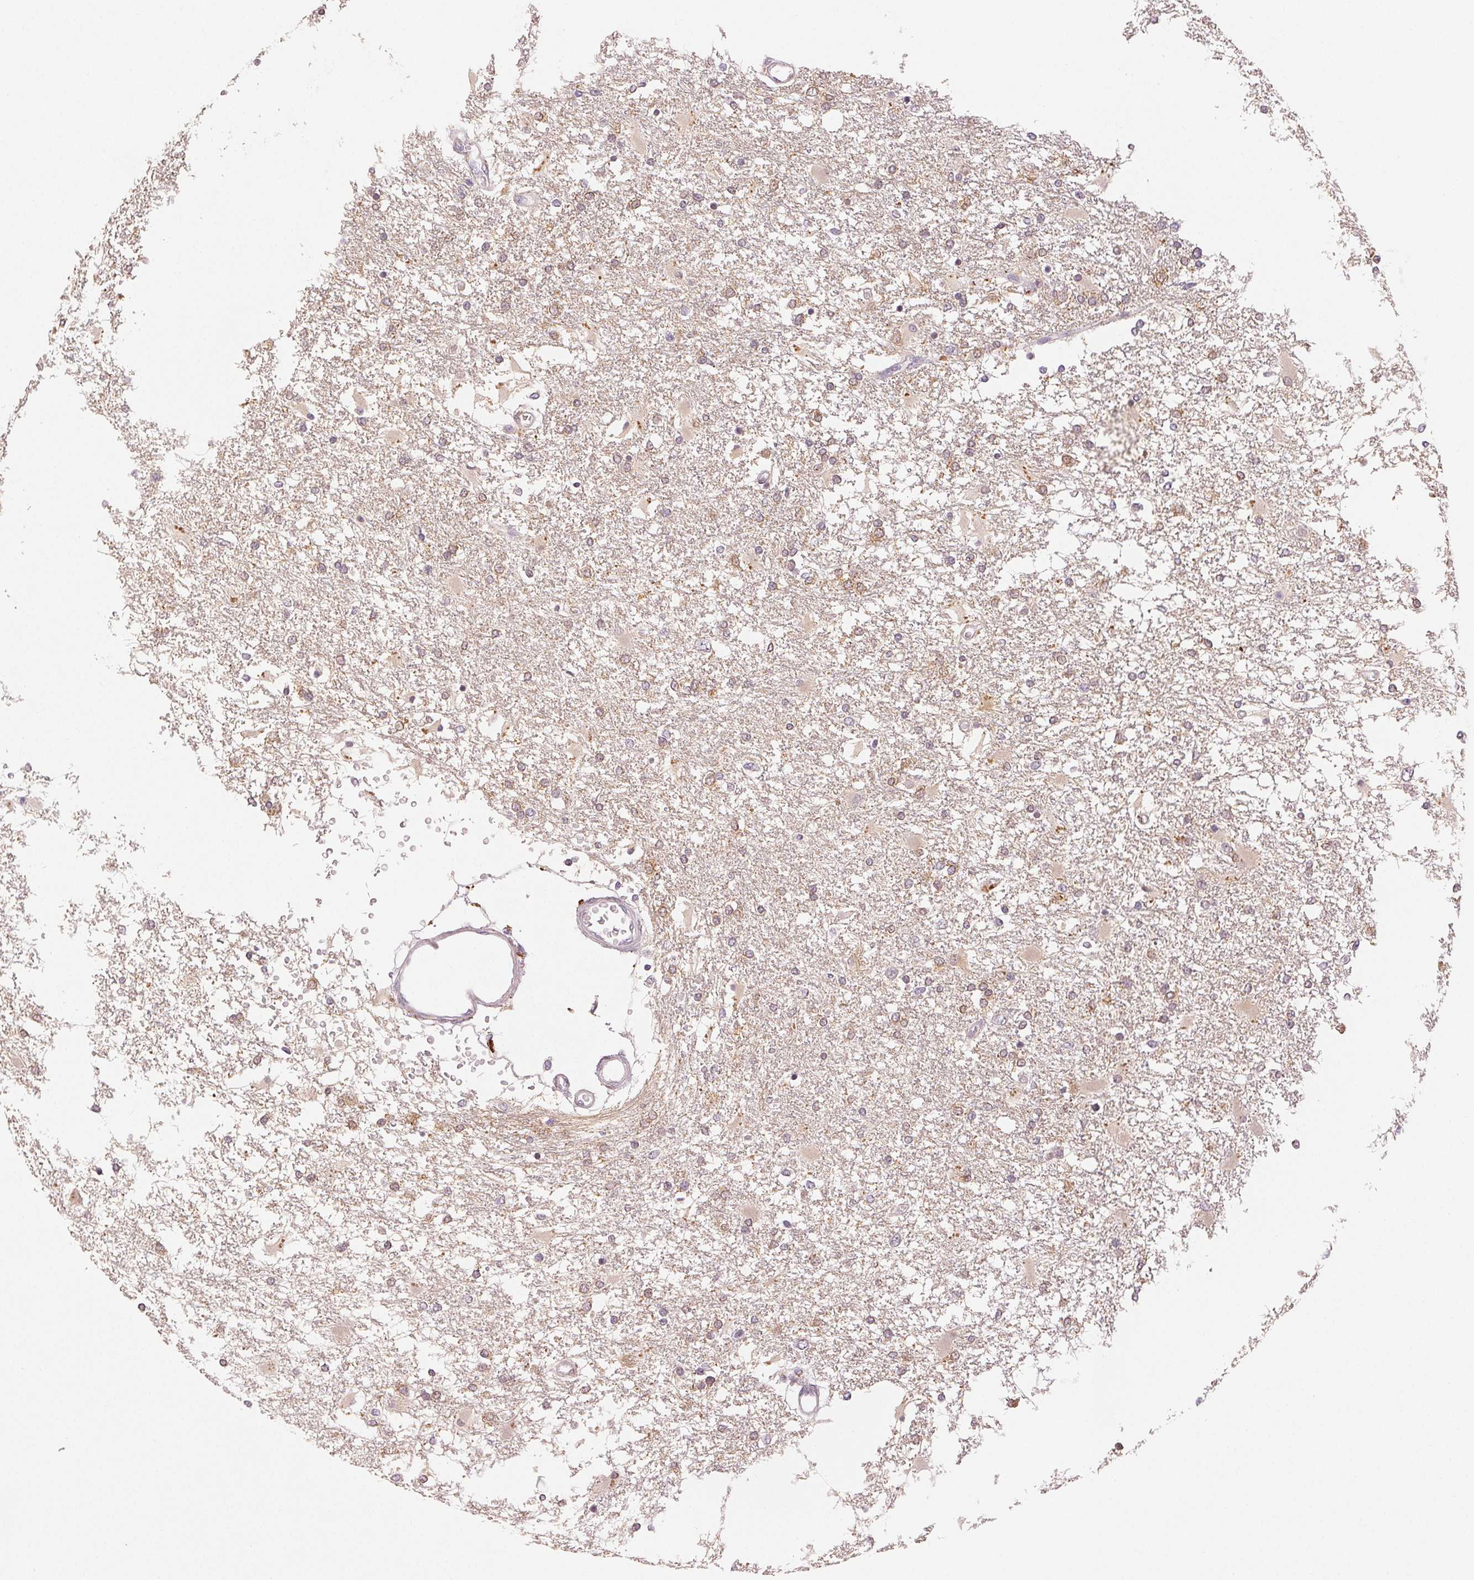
{"staining": {"intensity": "weak", "quantity": "25%-75%", "location": "cytoplasmic/membranous"}, "tissue": "glioma", "cell_type": "Tumor cells", "image_type": "cancer", "snomed": [{"axis": "morphology", "description": "Glioma, malignant, High grade"}, {"axis": "topography", "description": "Cerebral cortex"}], "caption": "An image of human malignant high-grade glioma stained for a protein displays weak cytoplasmic/membranous brown staining in tumor cells.", "gene": "MAP1LC3A", "patient": {"sex": "male", "age": 79}}